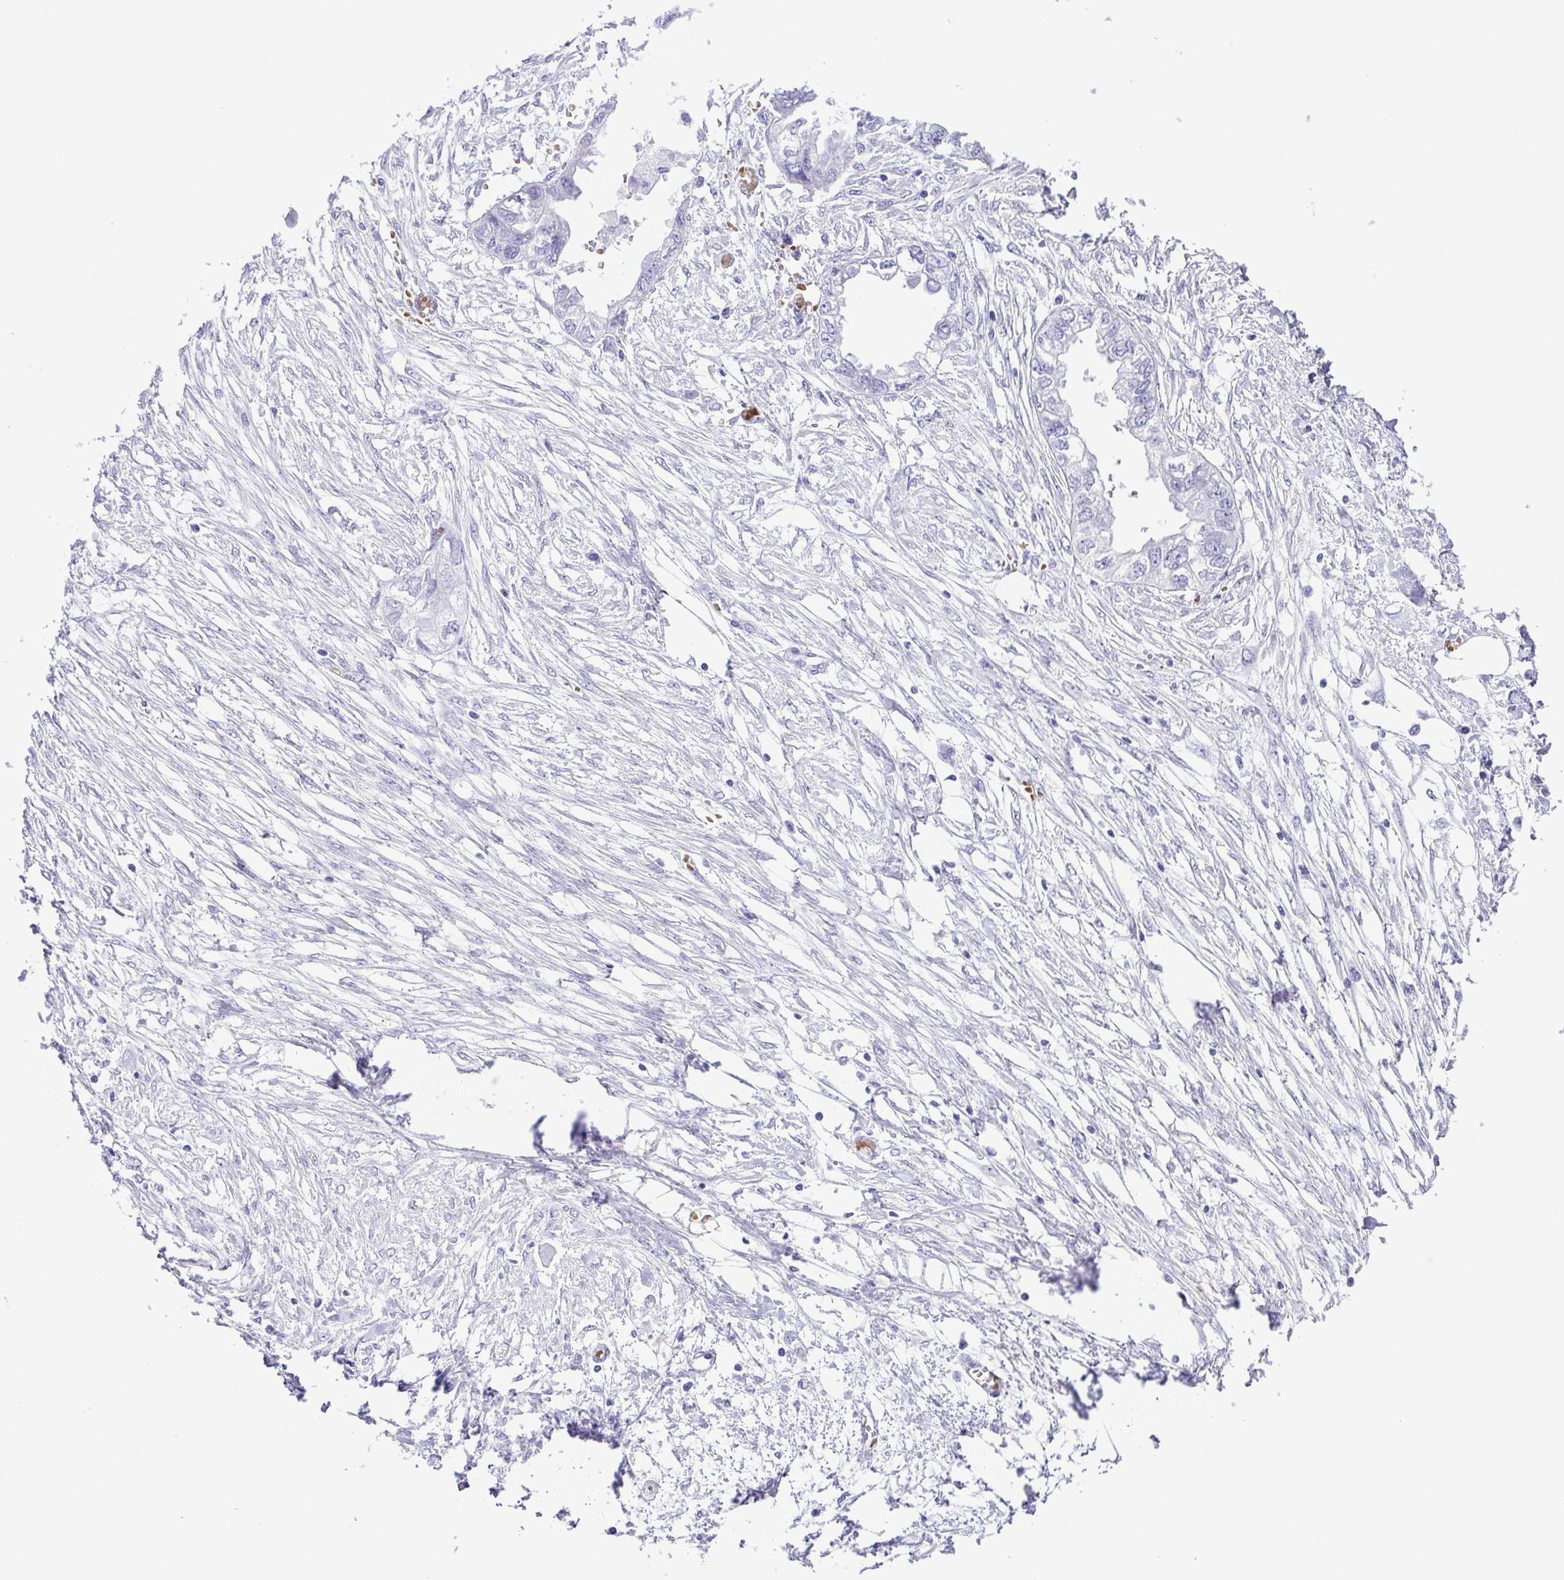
{"staining": {"intensity": "negative", "quantity": "none", "location": "none"}, "tissue": "endometrial cancer", "cell_type": "Tumor cells", "image_type": "cancer", "snomed": [{"axis": "morphology", "description": "Adenocarcinoma, NOS"}, {"axis": "morphology", "description": "Adenocarcinoma, metastatic, NOS"}, {"axis": "topography", "description": "Adipose tissue"}, {"axis": "topography", "description": "Endometrium"}], "caption": "Endometrial cancer stained for a protein using immunohistochemistry reveals no staining tumor cells.", "gene": "SYT1", "patient": {"sex": "female", "age": 67}}